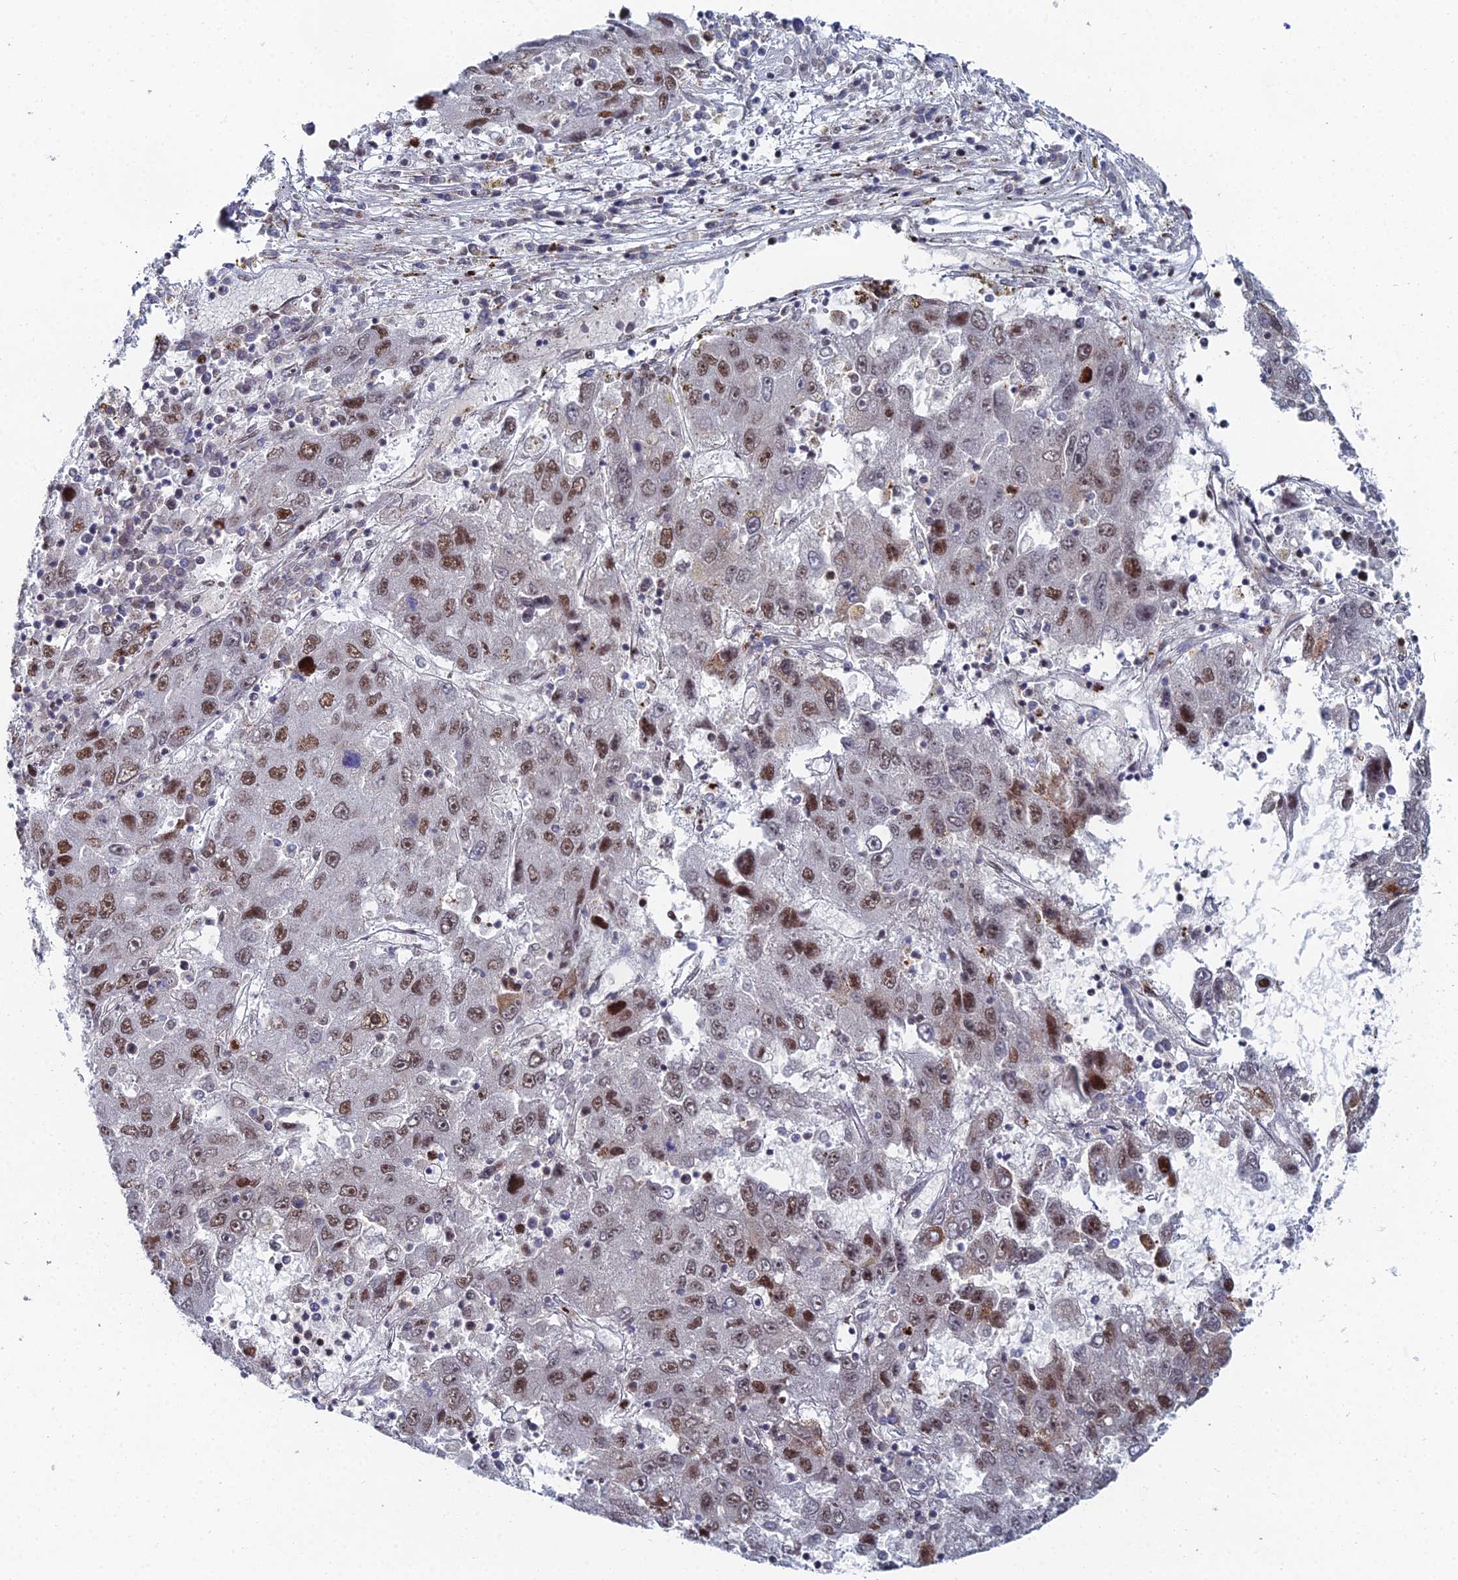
{"staining": {"intensity": "moderate", "quantity": ">75%", "location": "nuclear"}, "tissue": "liver cancer", "cell_type": "Tumor cells", "image_type": "cancer", "snomed": [{"axis": "morphology", "description": "Carcinoma, Hepatocellular, NOS"}, {"axis": "topography", "description": "Liver"}], "caption": "Moderate nuclear expression for a protein is present in about >75% of tumor cells of liver cancer (hepatocellular carcinoma) using IHC.", "gene": "GSC2", "patient": {"sex": "male", "age": 49}}